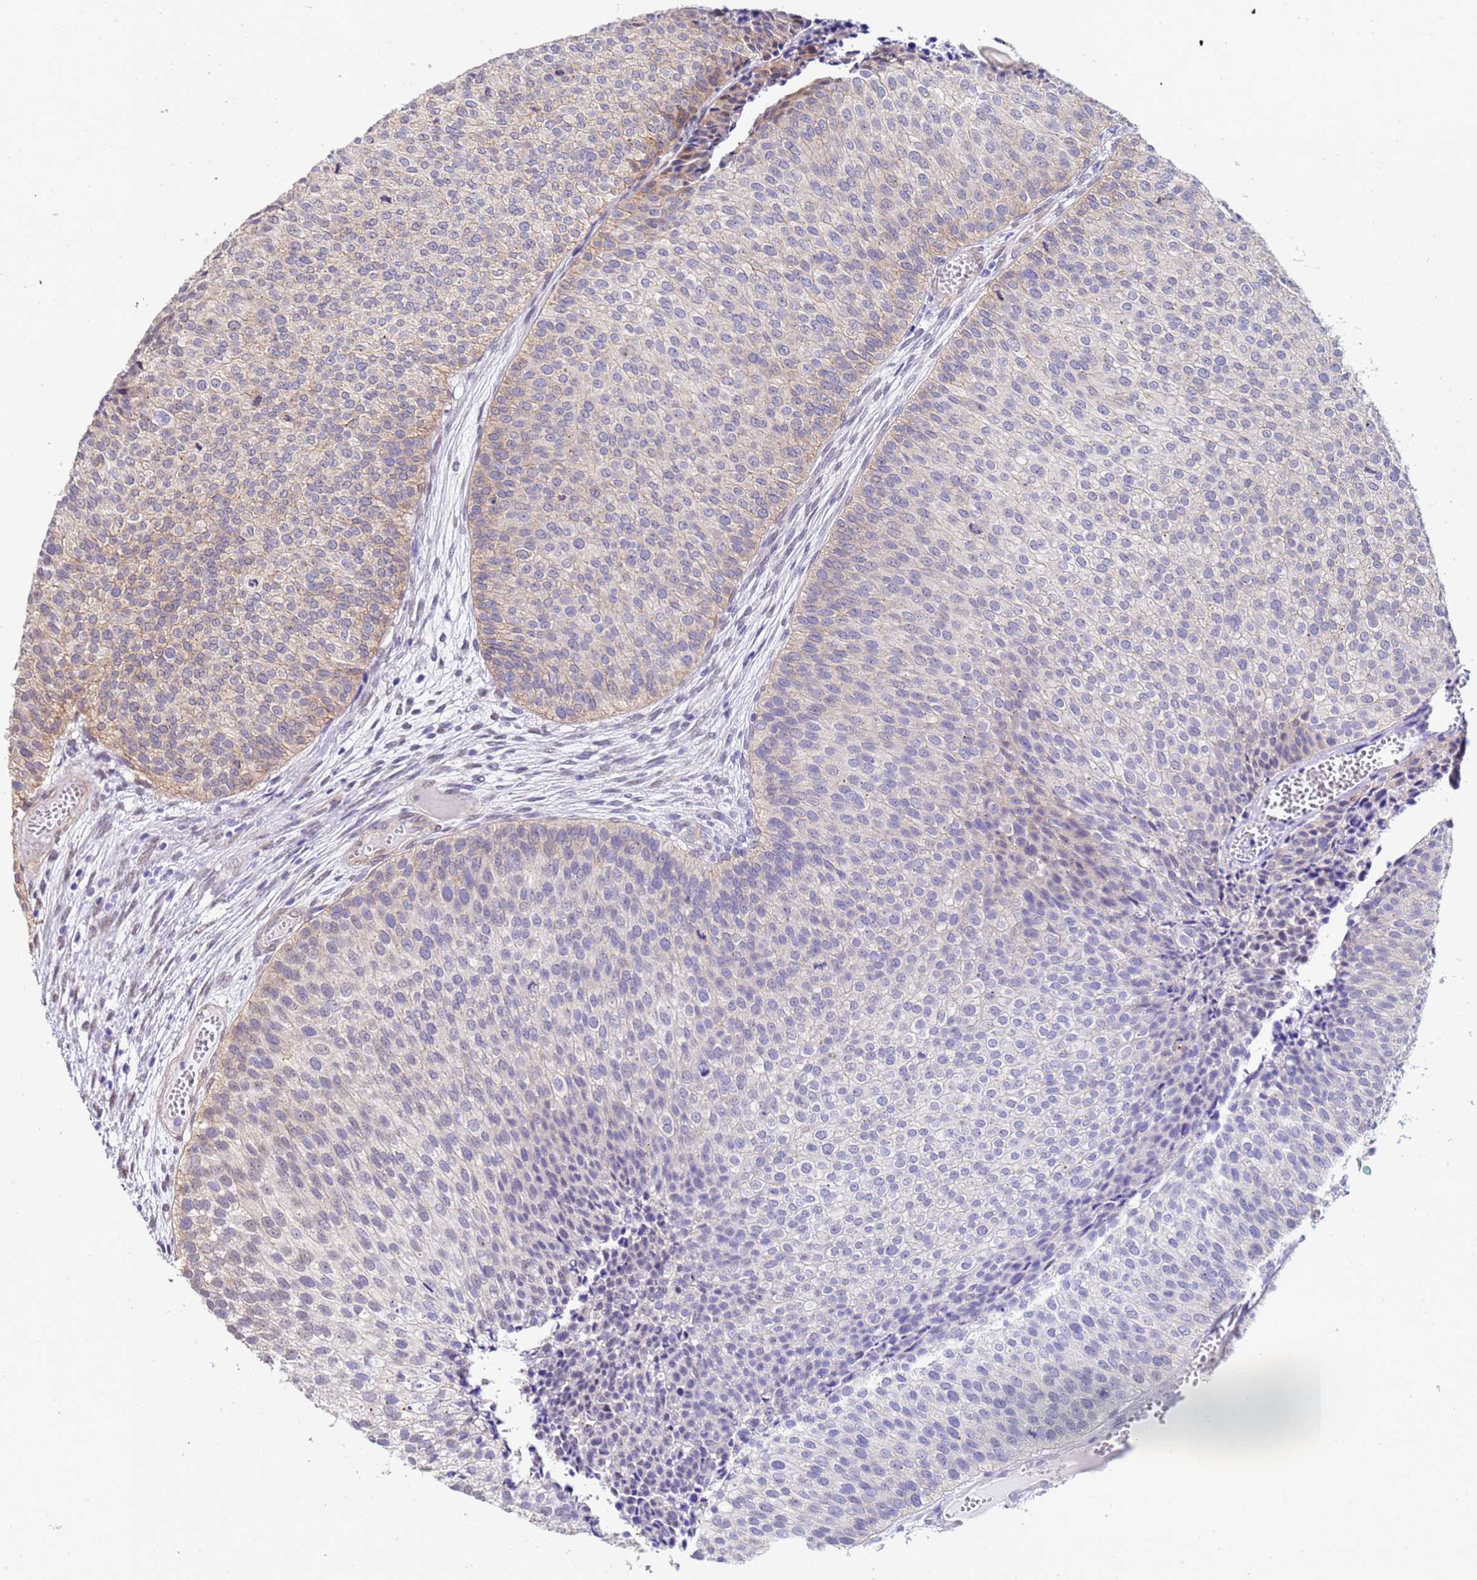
{"staining": {"intensity": "weak", "quantity": "<25%", "location": "cytoplasmic/membranous"}, "tissue": "urothelial cancer", "cell_type": "Tumor cells", "image_type": "cancer", "snomed": [{"axis": "morphology", "description": "Urothelial carcinoma, Low grade"}, {"axis": "topography", "description": "Urinary bladder"}], "caption": "Urothelial carcinoma (low-grade) was stained to show a protein in brown. There is no significant positivity in tumor cells.", "gene": "TRIP6", "patient": {"sex": "male", "age": 84}}